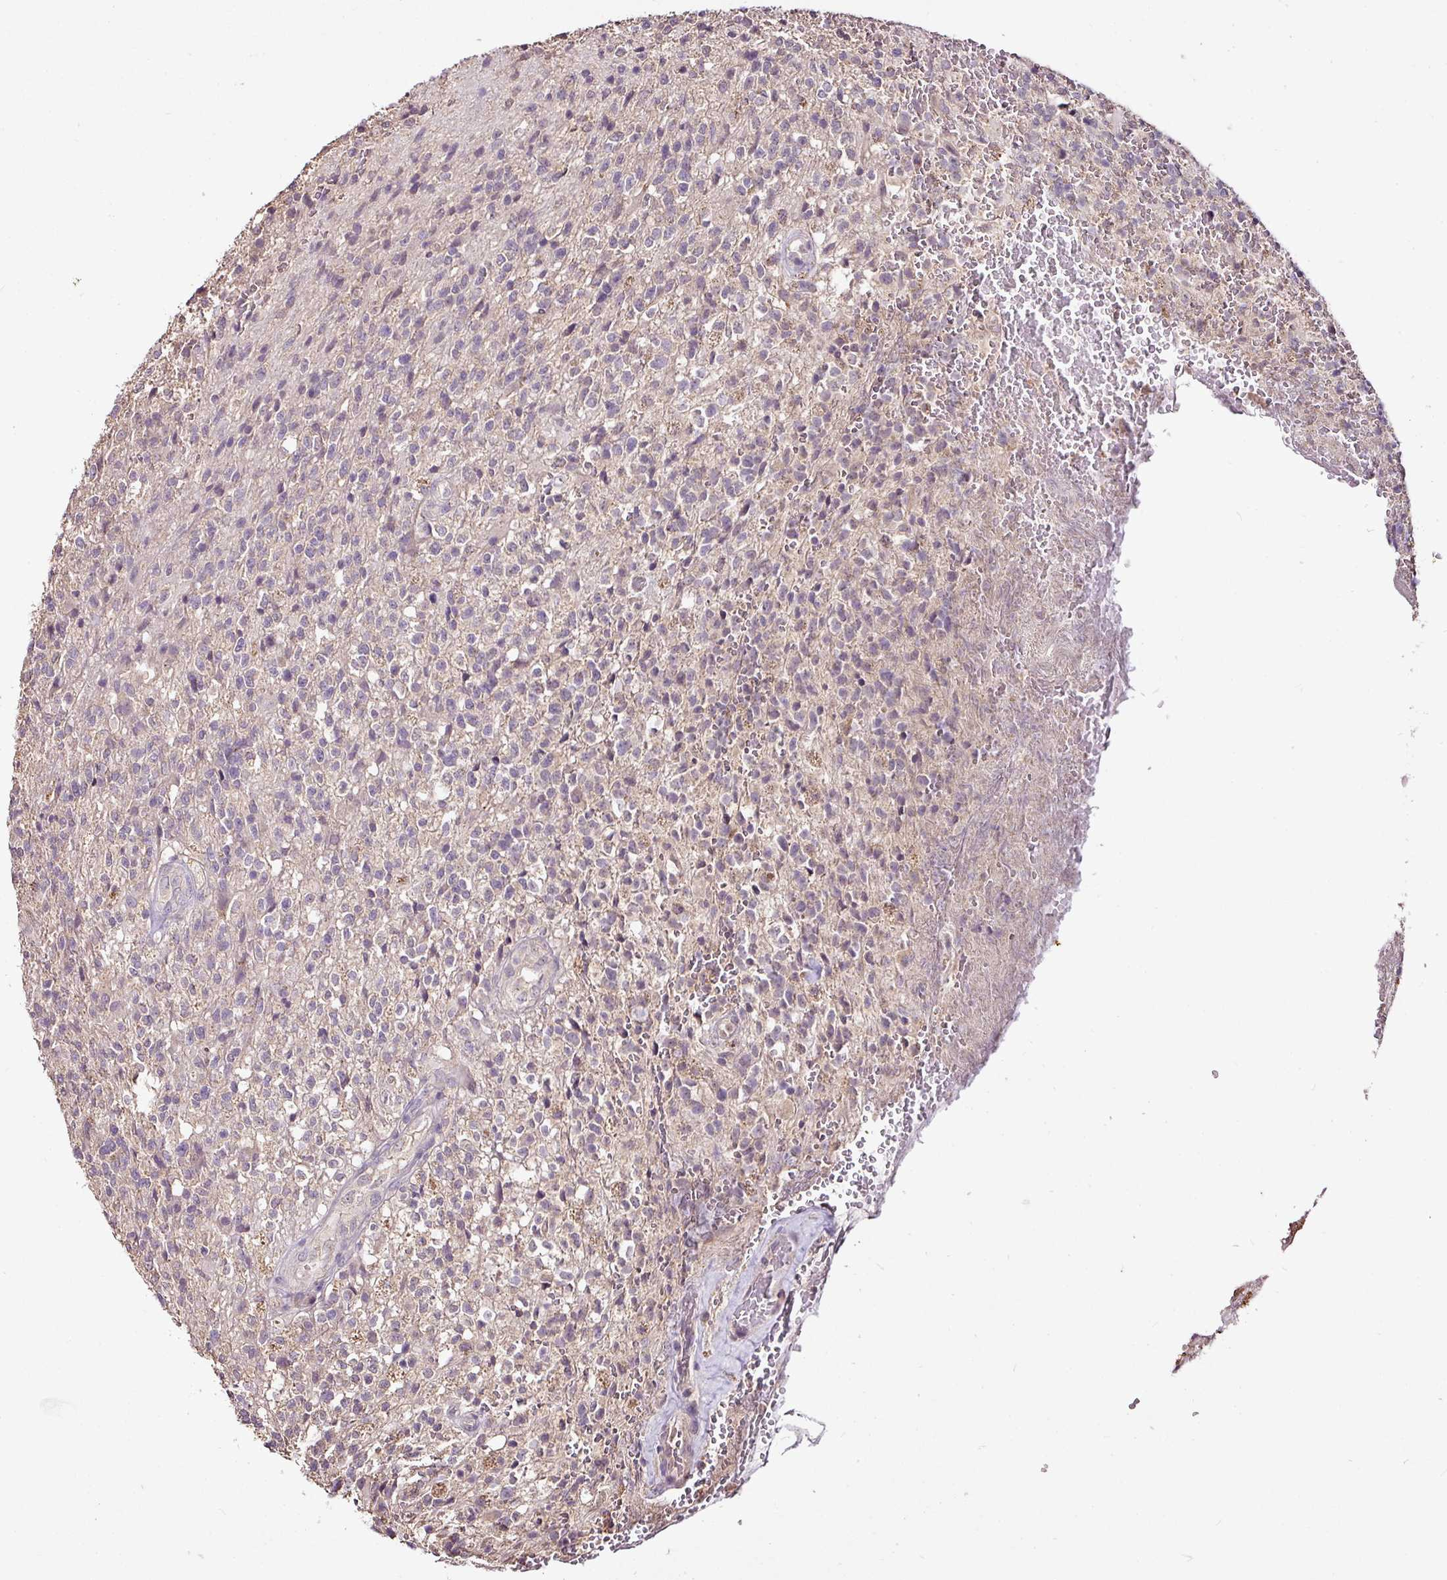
{"staining": {"intensity": "weak", "quantity": "<25%", "location": "cytoplasmic/membranous"}, "tissue": "glioma", "cell_type": "Tumor cells", "image_type": "cancer", "snomed": [{"axis": "morphology", "description": "Glioma, malignant, High grade"}, {"axis": "topography", "description": "Brain"}], "caption": "Tumor cells are negative for brown protein staining in glioma.", "gene": "RPL38", "patient": {"sex": "male", "age": 56}}